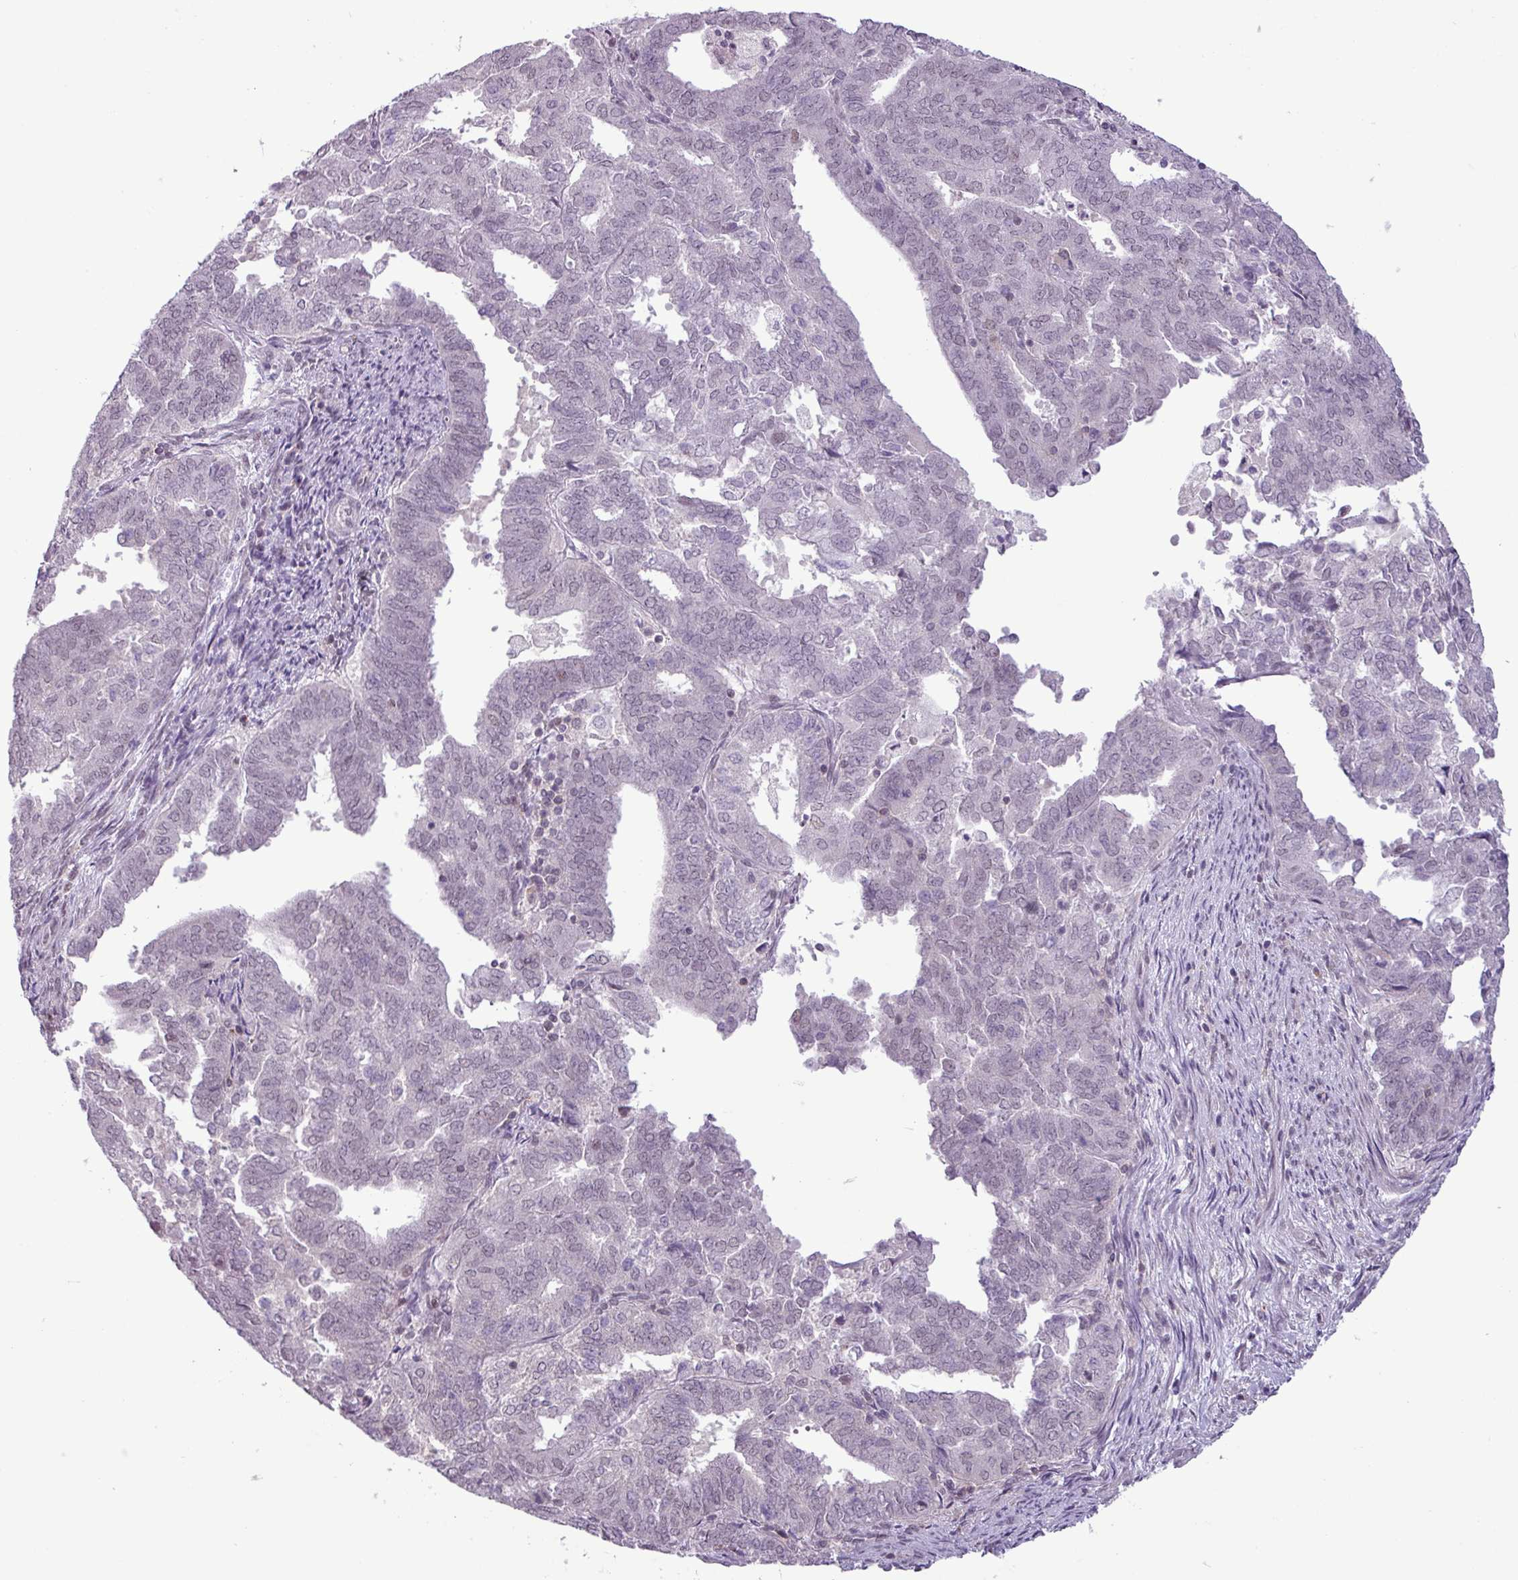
{"staining": {"intensity": "negative", "quantity": "none", "location": "none"}, "tissue": "endometrial cancer", "cell_type": "Tumor cells", "image_type": "cancer", "snomed": [{"axis": "morphology", "description": "Adenocarcinoma, NOS"}, {"axis": "topography", "description": "Endometrium"}], "caption": "Tumor cells are negative for brown protein staining in adenocarcinoma (endometrial).", "gene": "NOTCH2", "patient": {"sex": "female", "age": 72}}